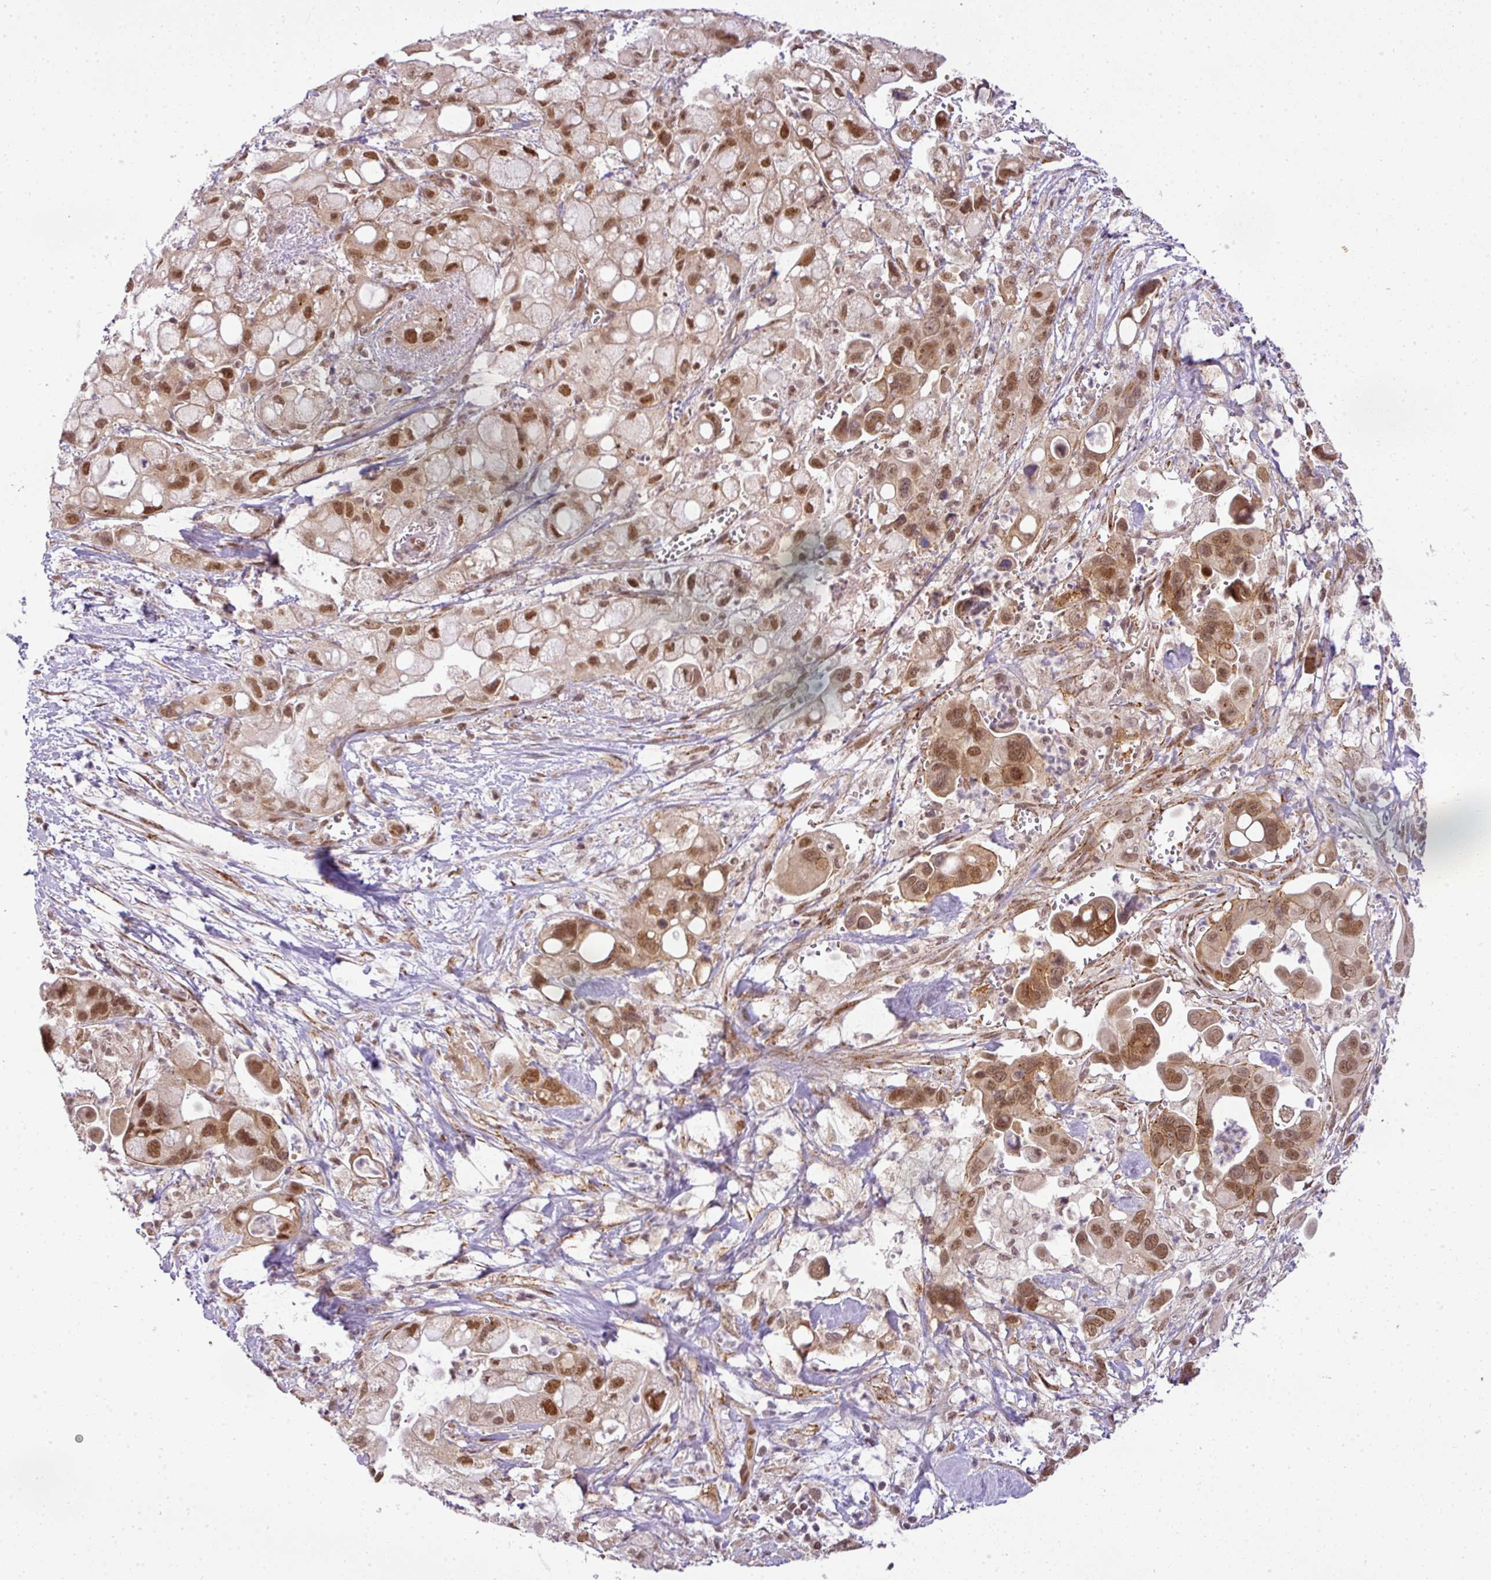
{"staining": {"intensity": "moderate", "quantity": ">75%", "location": "nuclear"}, "tissue": "pancreatic cancer", "cell_type": "Tumor cells", "image_type": "cancer", "snomed": [{"axis": "morphology", "description": "Adenocarcinoma, NOS"}, {"axis": "topography", "description": "Pancreas"}], "caption": "An immunohistochemistry (IHC) photomicrograph of tumor tissue is shown. Protein staining in brown shows moderate nuclear positivity in pancreatic adenocarcinoma within tumor cells. The protein is stained brown, and the nuclei are stained in blue (DAB IHC with brightfield microscopy, high magnification).", "gene": "C1orf226", "patient": {"sex": "male", "age": 68}}